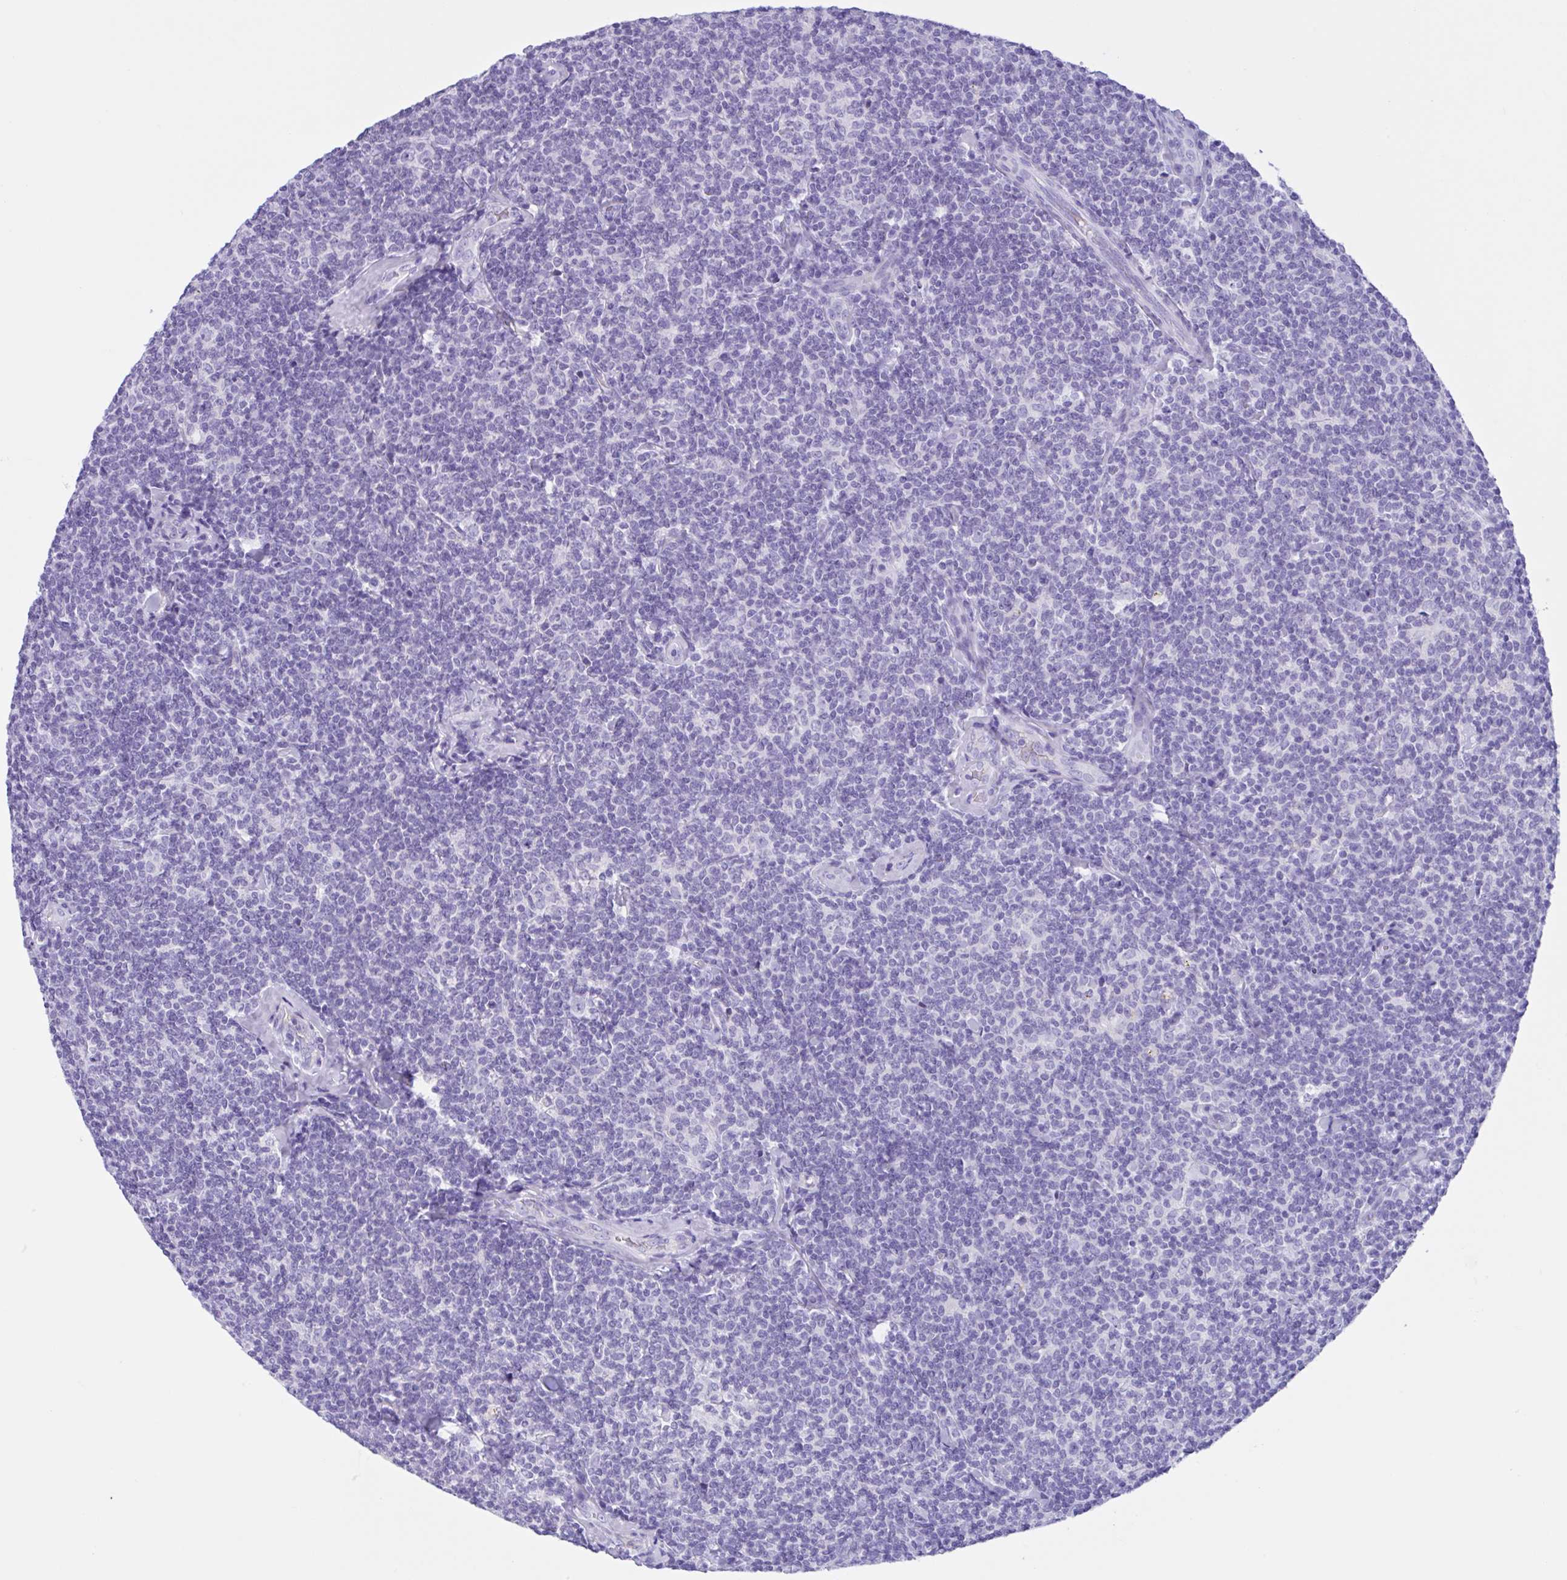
{"staining": {"intensity": "negative", "quantity": "none", "location": "none"}, "tissue": "lymphoma", "cell_type": "Tumor cells", "image_type": "cancer", "snomed": [{"axis": "morphology", "description": "Malignant lymphoma, non-Hodgkin's type, Low grade"}, {"axis": "topography", "description": "Lymph node"}], "caption": "This is an IHC histopathology image of human low-grade malignant lymphoma, non-Hodgkin's type. There is no staining in tumor cells.", "gene": "LARGE2", "patient": {"sex": "female", "age": 56}}